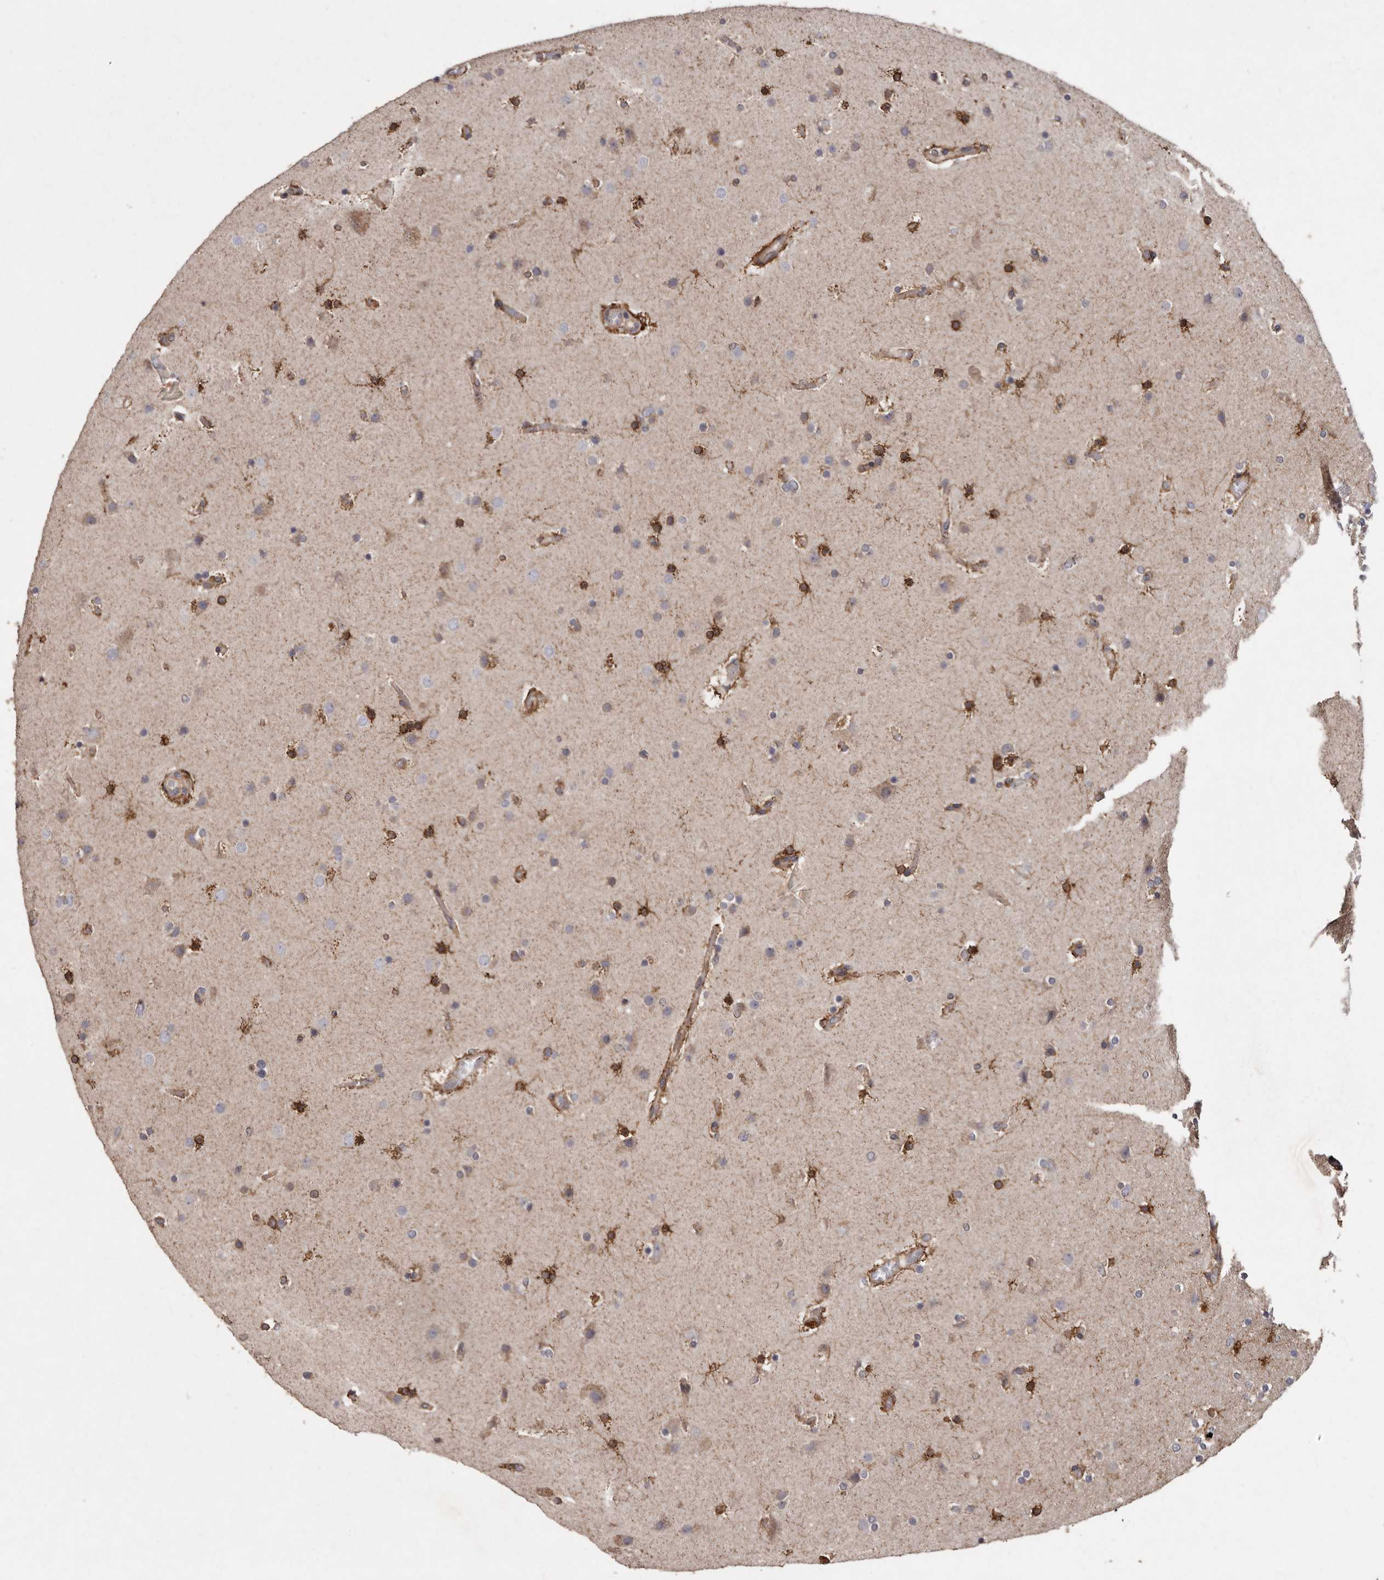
{"staining": {"intensity": "weak", "quantity": ">75%", "location": "cytoplasmic/membranous"}, "tissue": "glioma", "cell_type": "Tumor cells", "image_type": "cancer", "snomed": [{"axis": "morphology", "description": "Glioma, malignant, High grade"}, {"axis": "topography", "description": "Cerebral cortex"}], "caption": "Immunohistochemical staining of human high-grade glioma (malignant) displays weak cytoplasmic/membranous protein positivity in about >75% of tumor cells. The protein of interest is shown in brown color, while the nuclei are stained blue.", "gene": "FLAD1", "patient": {"sex": "female", "age": 36}}